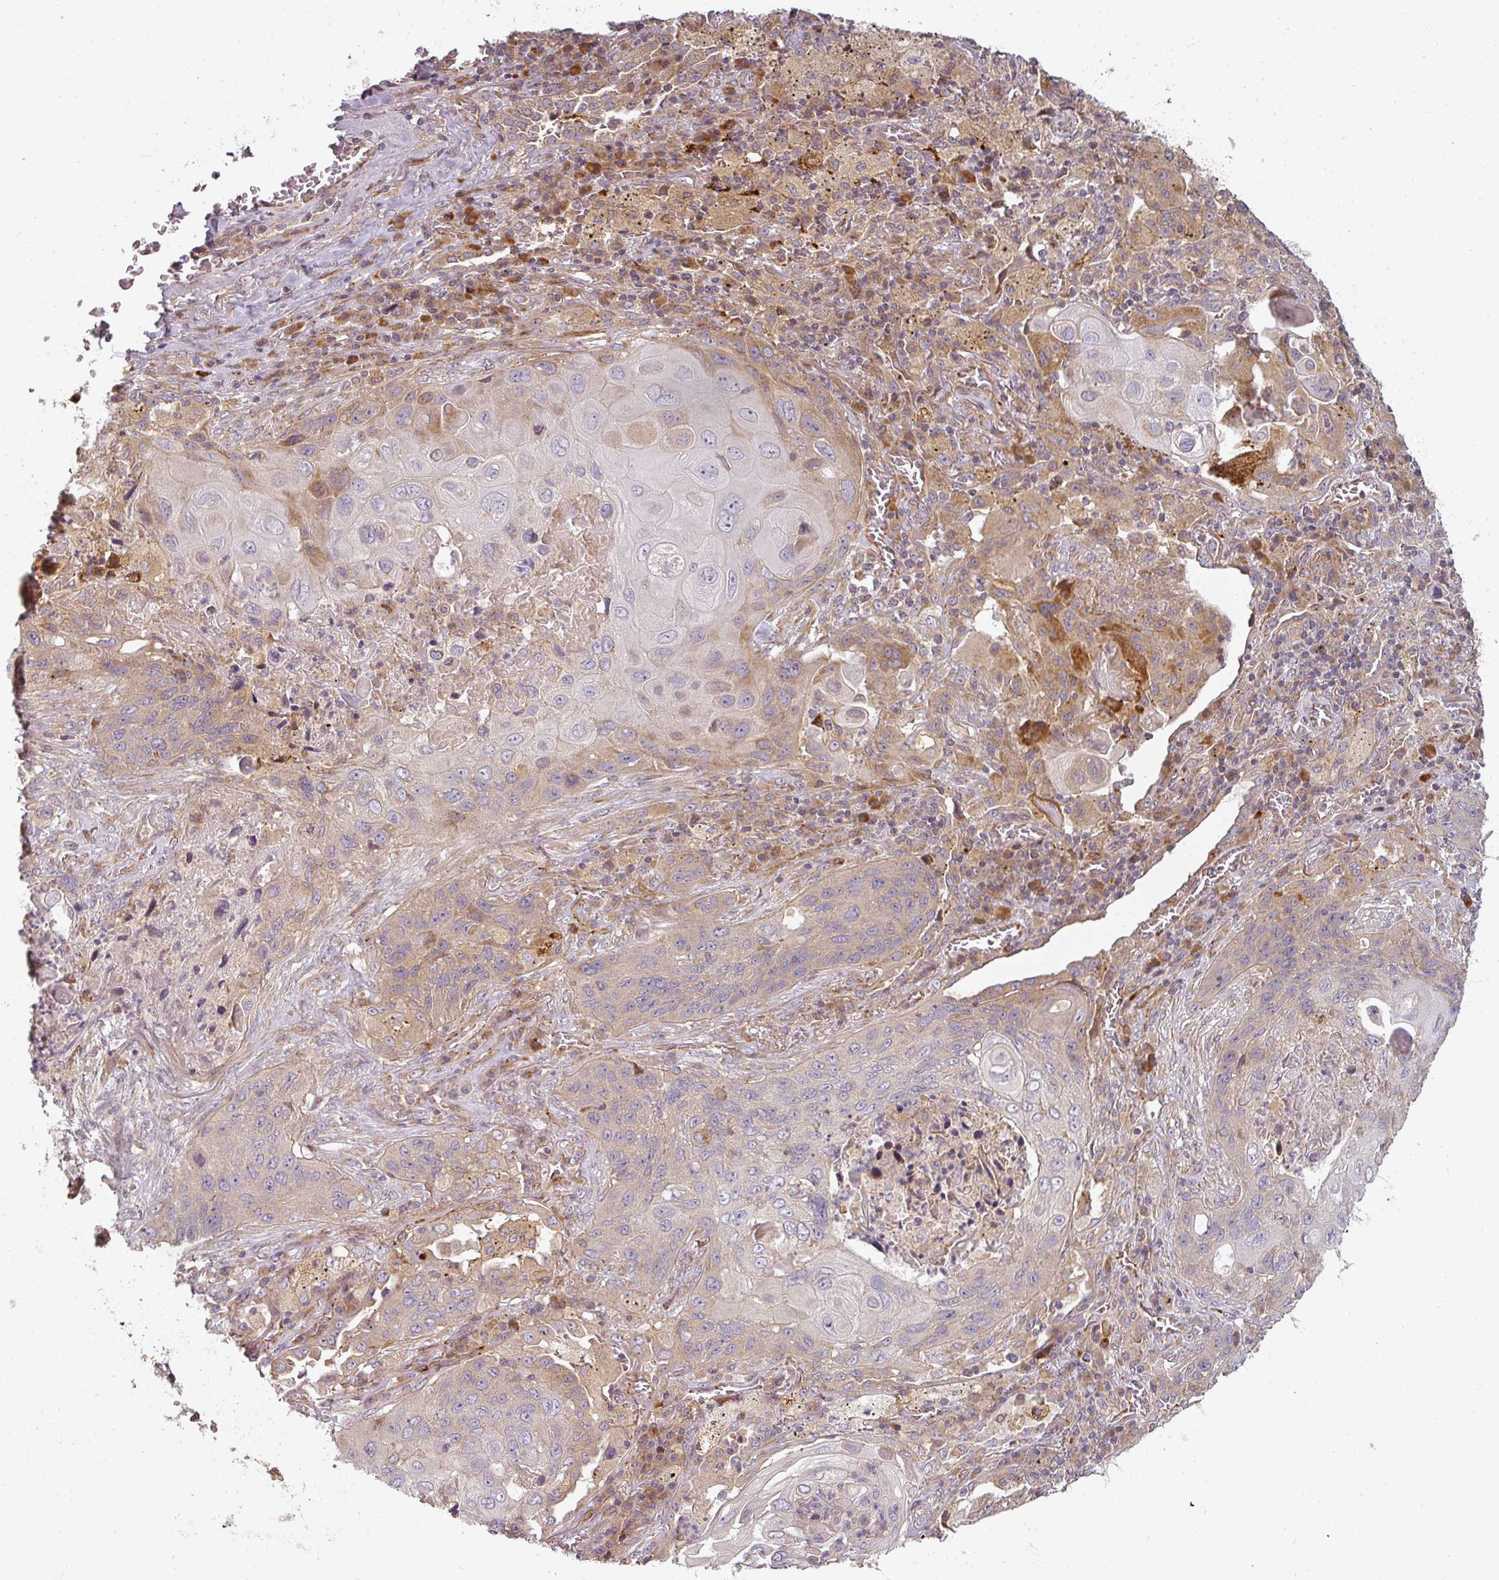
{"staining": {"intensity": "weak", "quantity": "<25%", "location": "cytoplasmic/membranous"}, "tissue": "lung cancer", "cell_type": "Tumor cells", "image_type": "cancer", "snomed": [{"axis": "morphology", "description": "Squamous cell carcinoma, NOS"}, {"axis": "topography", "description": "Lung"}], "caption": "The IHC histopathology image has no significant staining in tumor cells of lung cancer tissue. (DAB immunohistochemistry (IHC) with hematoxylin counter stain).", "gene": "CNOT1", "patient": {"sex": "female", "age": 63}}